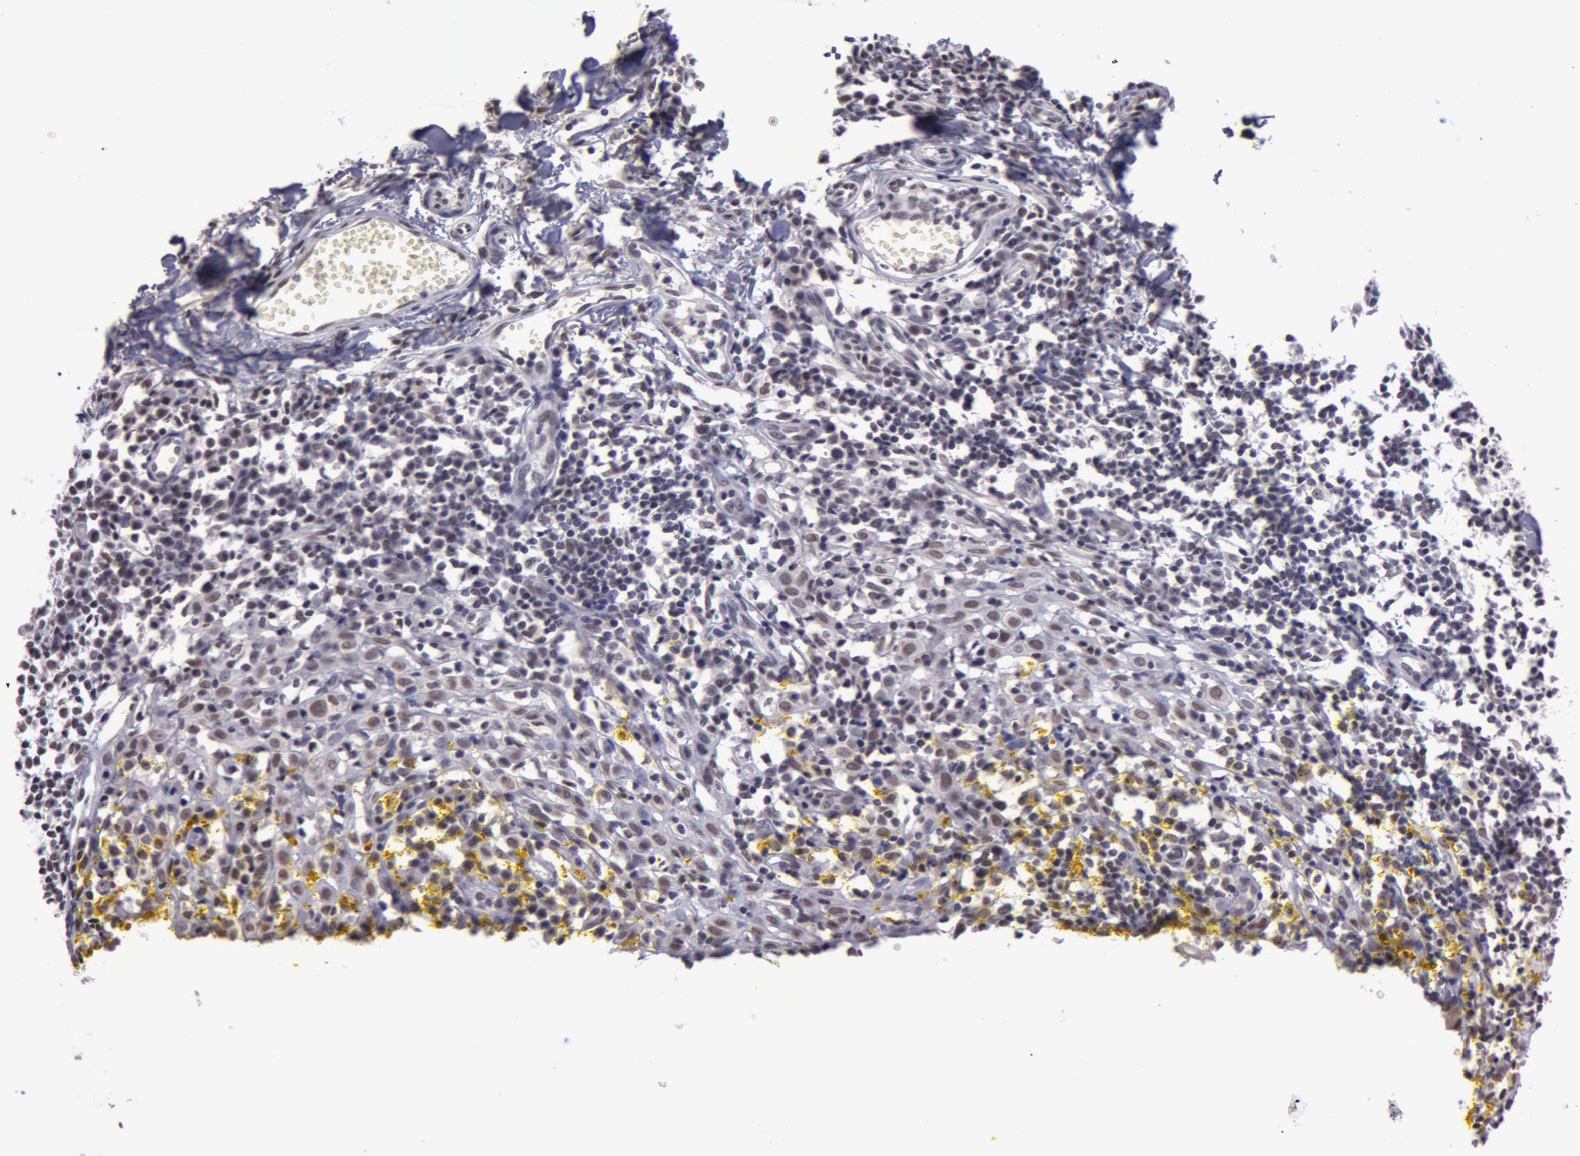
{"staining": {"intensity": "weak", "quantity": "25%-75%", "location": "cytoplasmic/membranous,nuclear"}, "tissue": "melanoma", "cell_type": "Tumor cells", "image_type": "cancer", "snomed": [{"axis": "morphology", "description": "Malignant melanoma, NOS"}, {"axis": "topography", "description": "Skin"}], "caption": "Melanoma stained with a brown dye shows weak cytoplasmic/membranous and nuclear positive staining in approximately 25%-75% of tumor cells.", "gene": "VRTN", "patient": {"sex": "female", "age": 52}}